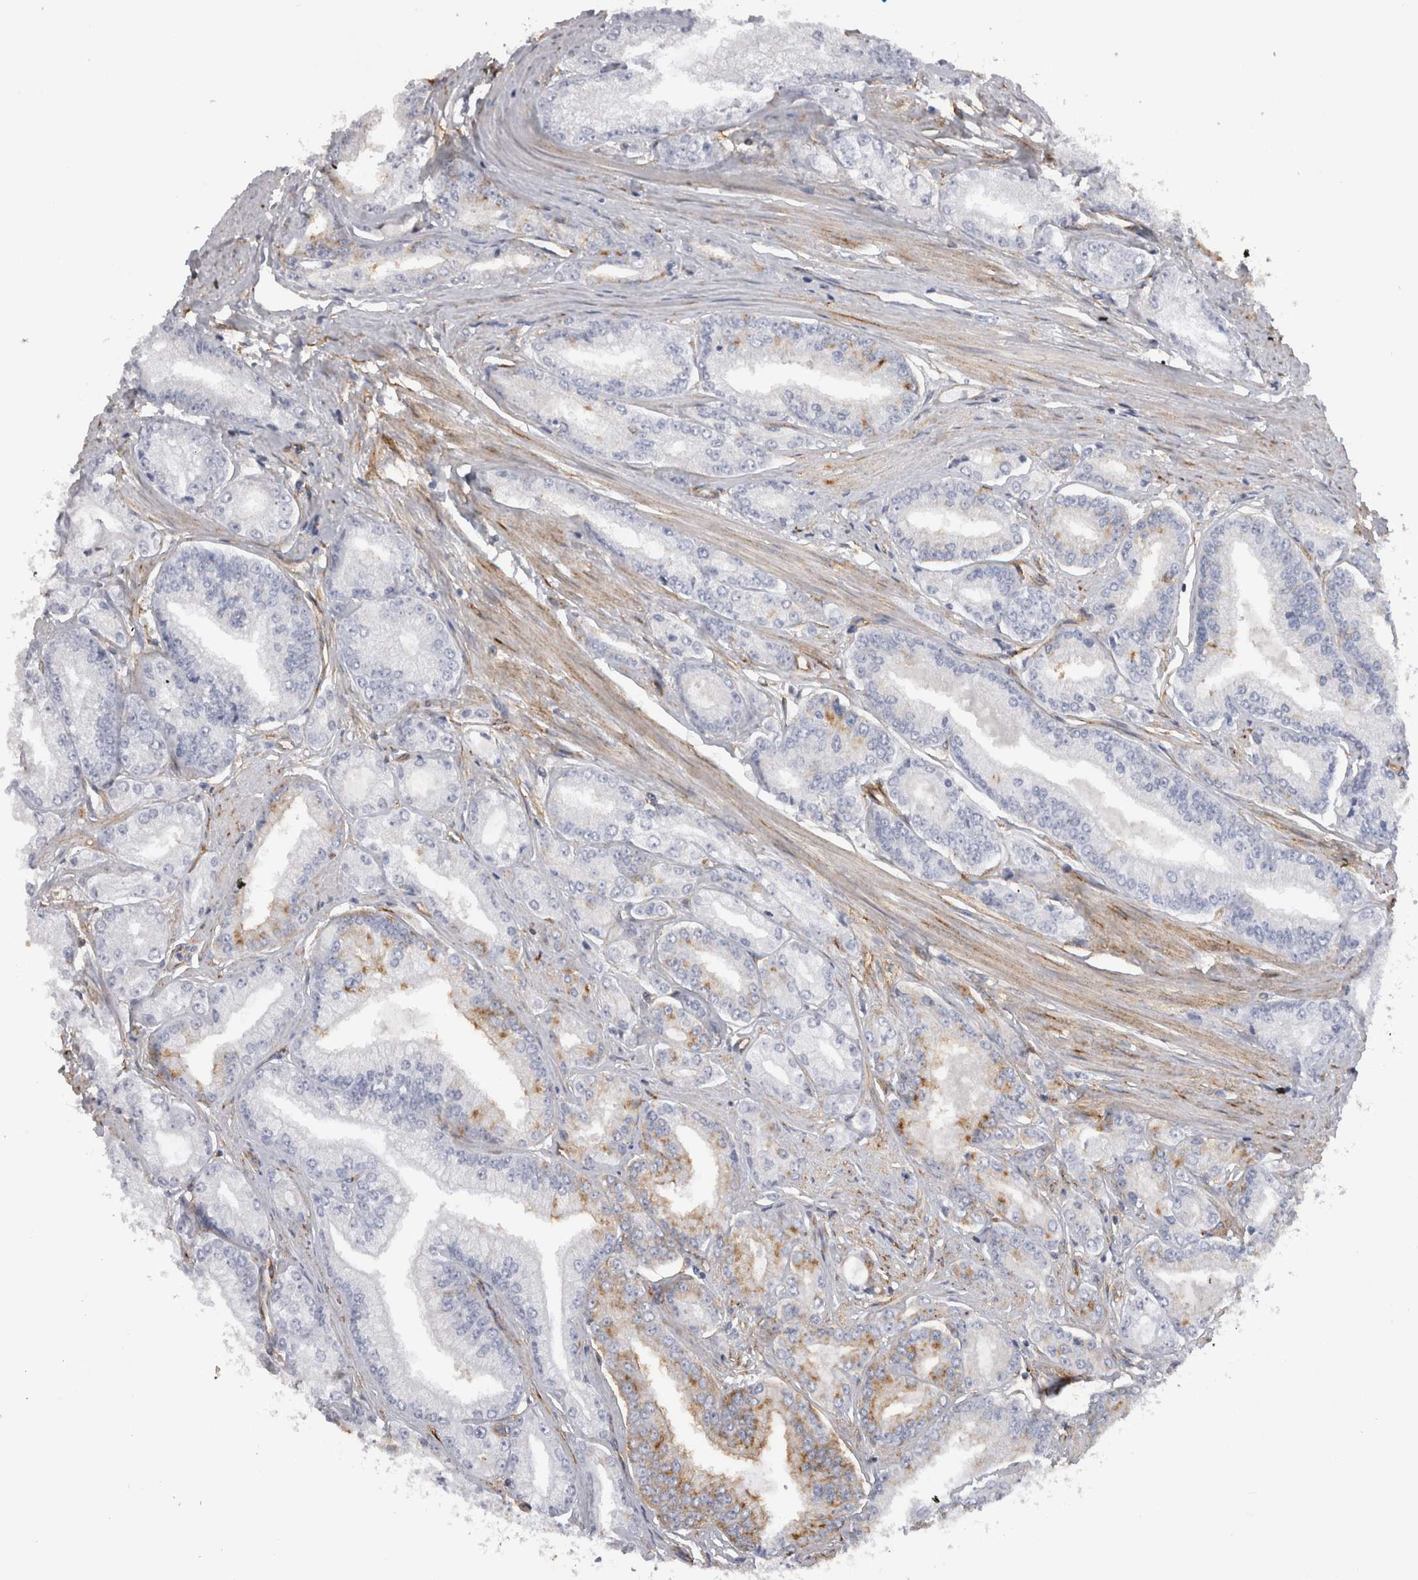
{"staining": {"intensity": "moderate", "quantity": "<25%", "location": "cytoplasmic/membranous"}, "tissue": "prostate cancer", "cell_type": "Tumor cells", "image_type": "cancer", "snomed": [{"axis": "morphology", "description": "Adenocarcinoma, Low grade"}, {"axis": "topography", "description": "Prostate"}], "caption": "There is low levels of moderate cytoplasmic/membranous positivity in tumor cells of prostate adenocarcinoma (low-grade), as demonstrated by immunohistochemical staining (brown color).", "gene": "ATXN3", "patient": {"sex": "male", "age": 52}}